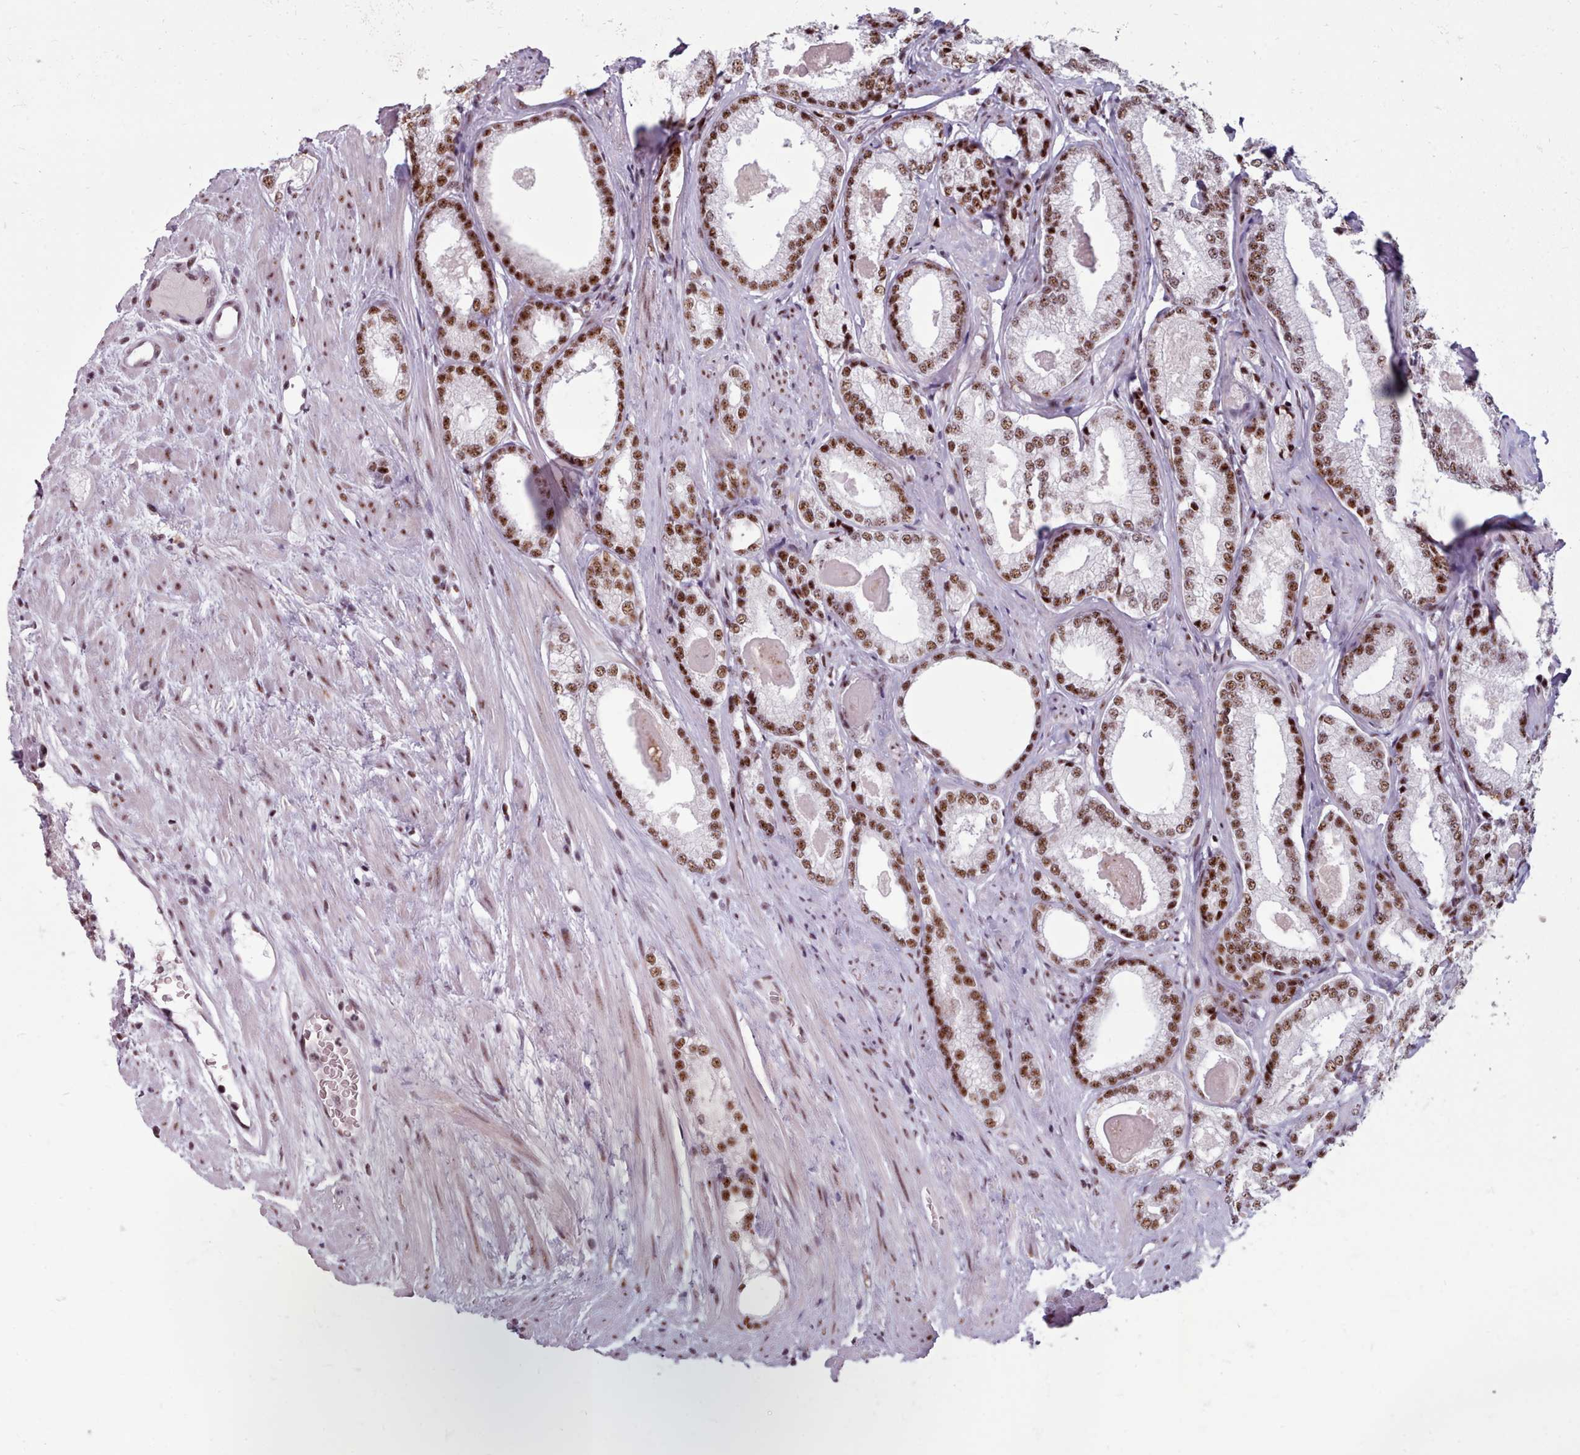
{"staining": {"intensity": "strong", "quantity": ">75%", "location": "nuclear"}, "tissue": "prostate cancer", "cell_type": "Tumor cells", "image_type": "cancer", "snomed": [{"axis": "morphology", "description": "Adenocarcinoma, Low grade"}, {"axis": "topography", "description": "Prostate"}], "caption": "Protein expression analysis of prostate adenocarcinoma (low-grade) exhibits strong nuclear staining in approximately >75% of tumor cells.", "gene": "SRRM1", "patient": {"sex": "male", "age": 68}}